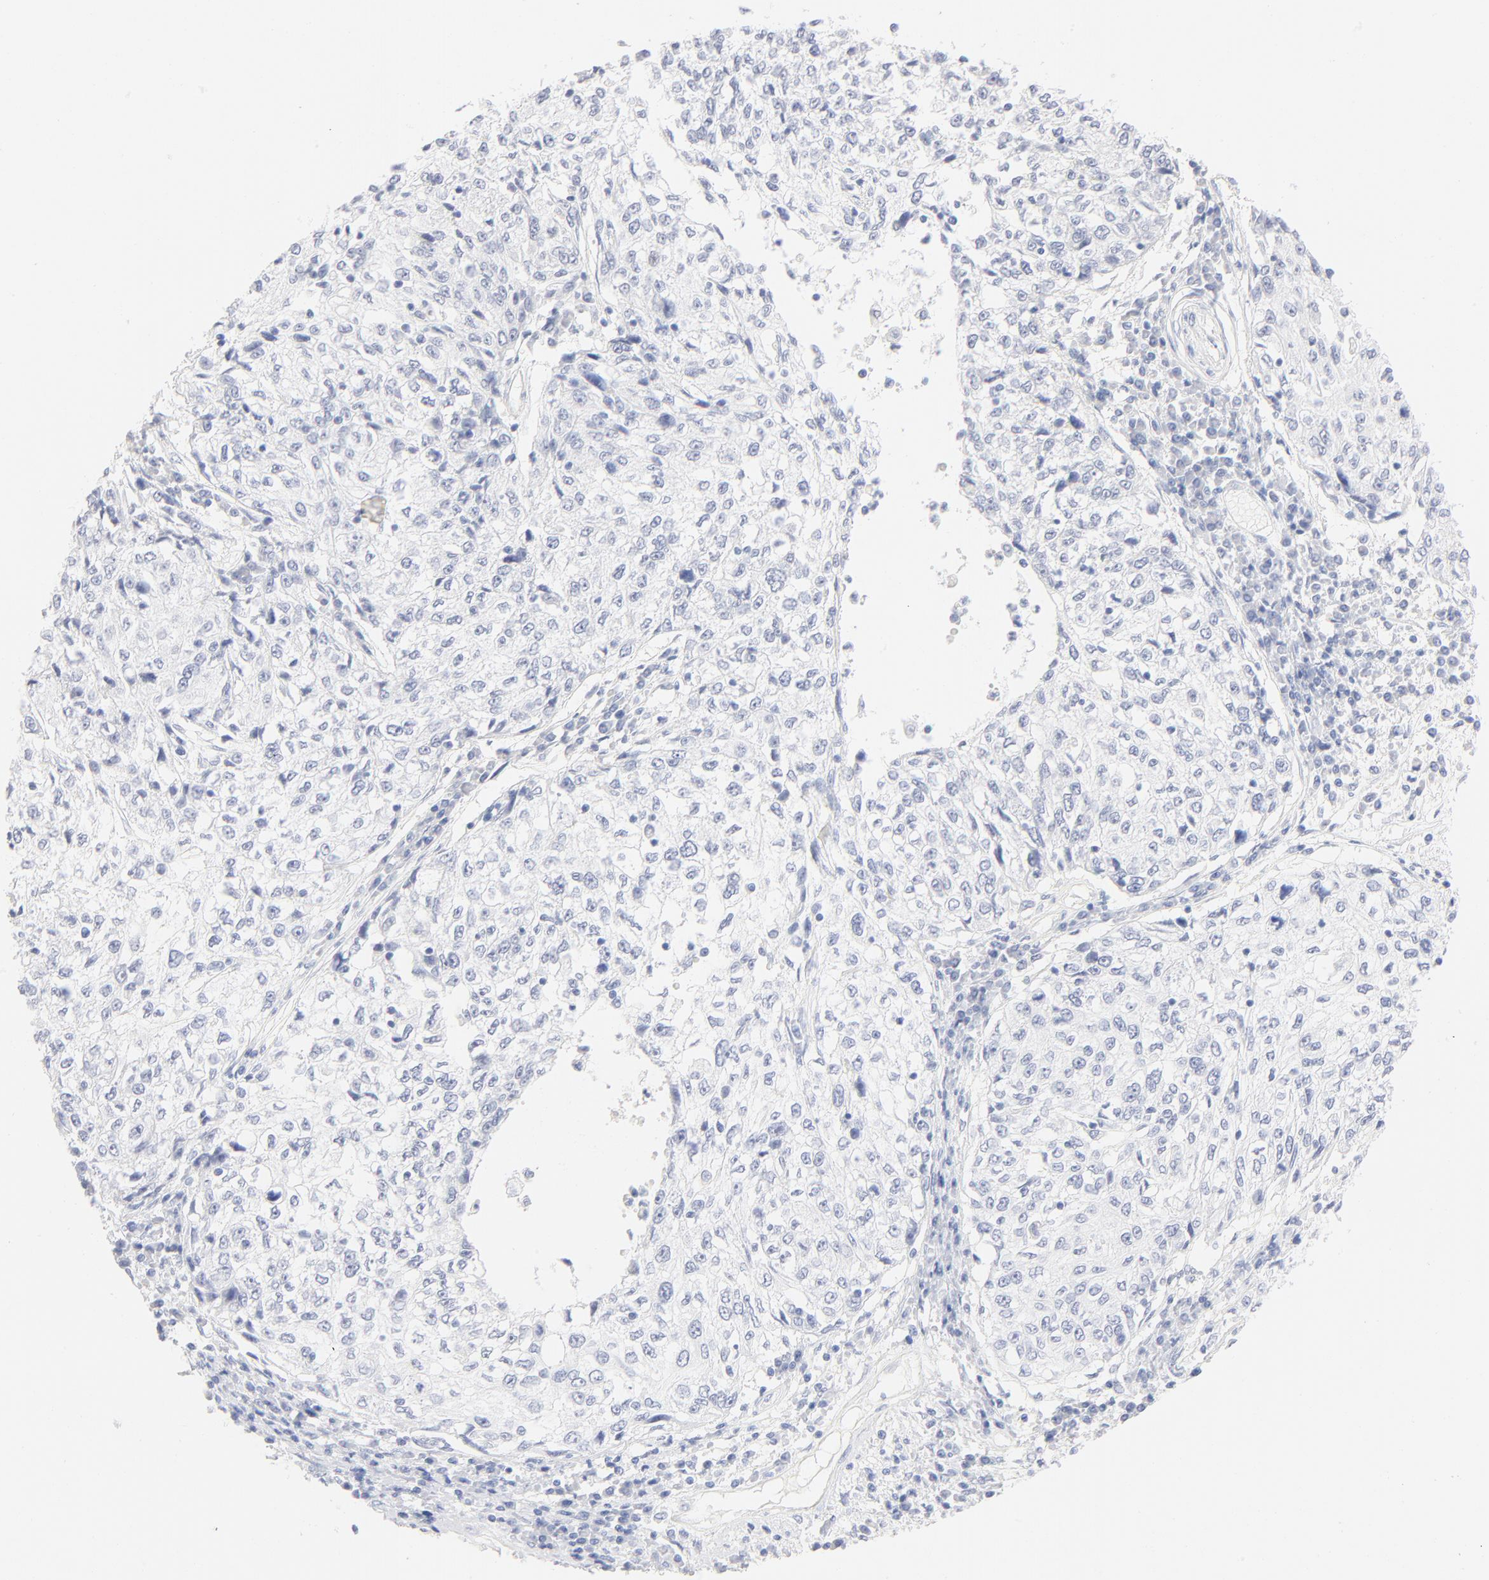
{"staining": {"intensity": "negative", "quantity": "none", "location": "none"}, "tissue": "cervical cancer", "cell_type": "Tumor cells", "image_type": "cancer", "snomed": [{"axis": "morphology", "description": "Squamous cell carcinoma, NOS"}, {"axis": "topography", "description": "Cervix"}], "caption": "A high-resolution photomicrograph shows IHC staining of cervical squamous cell carcinoma, which displays no significant expression in tumor cells.", "gene": "ONECUT1", "patient": {"sex": "female", "age": 57}}